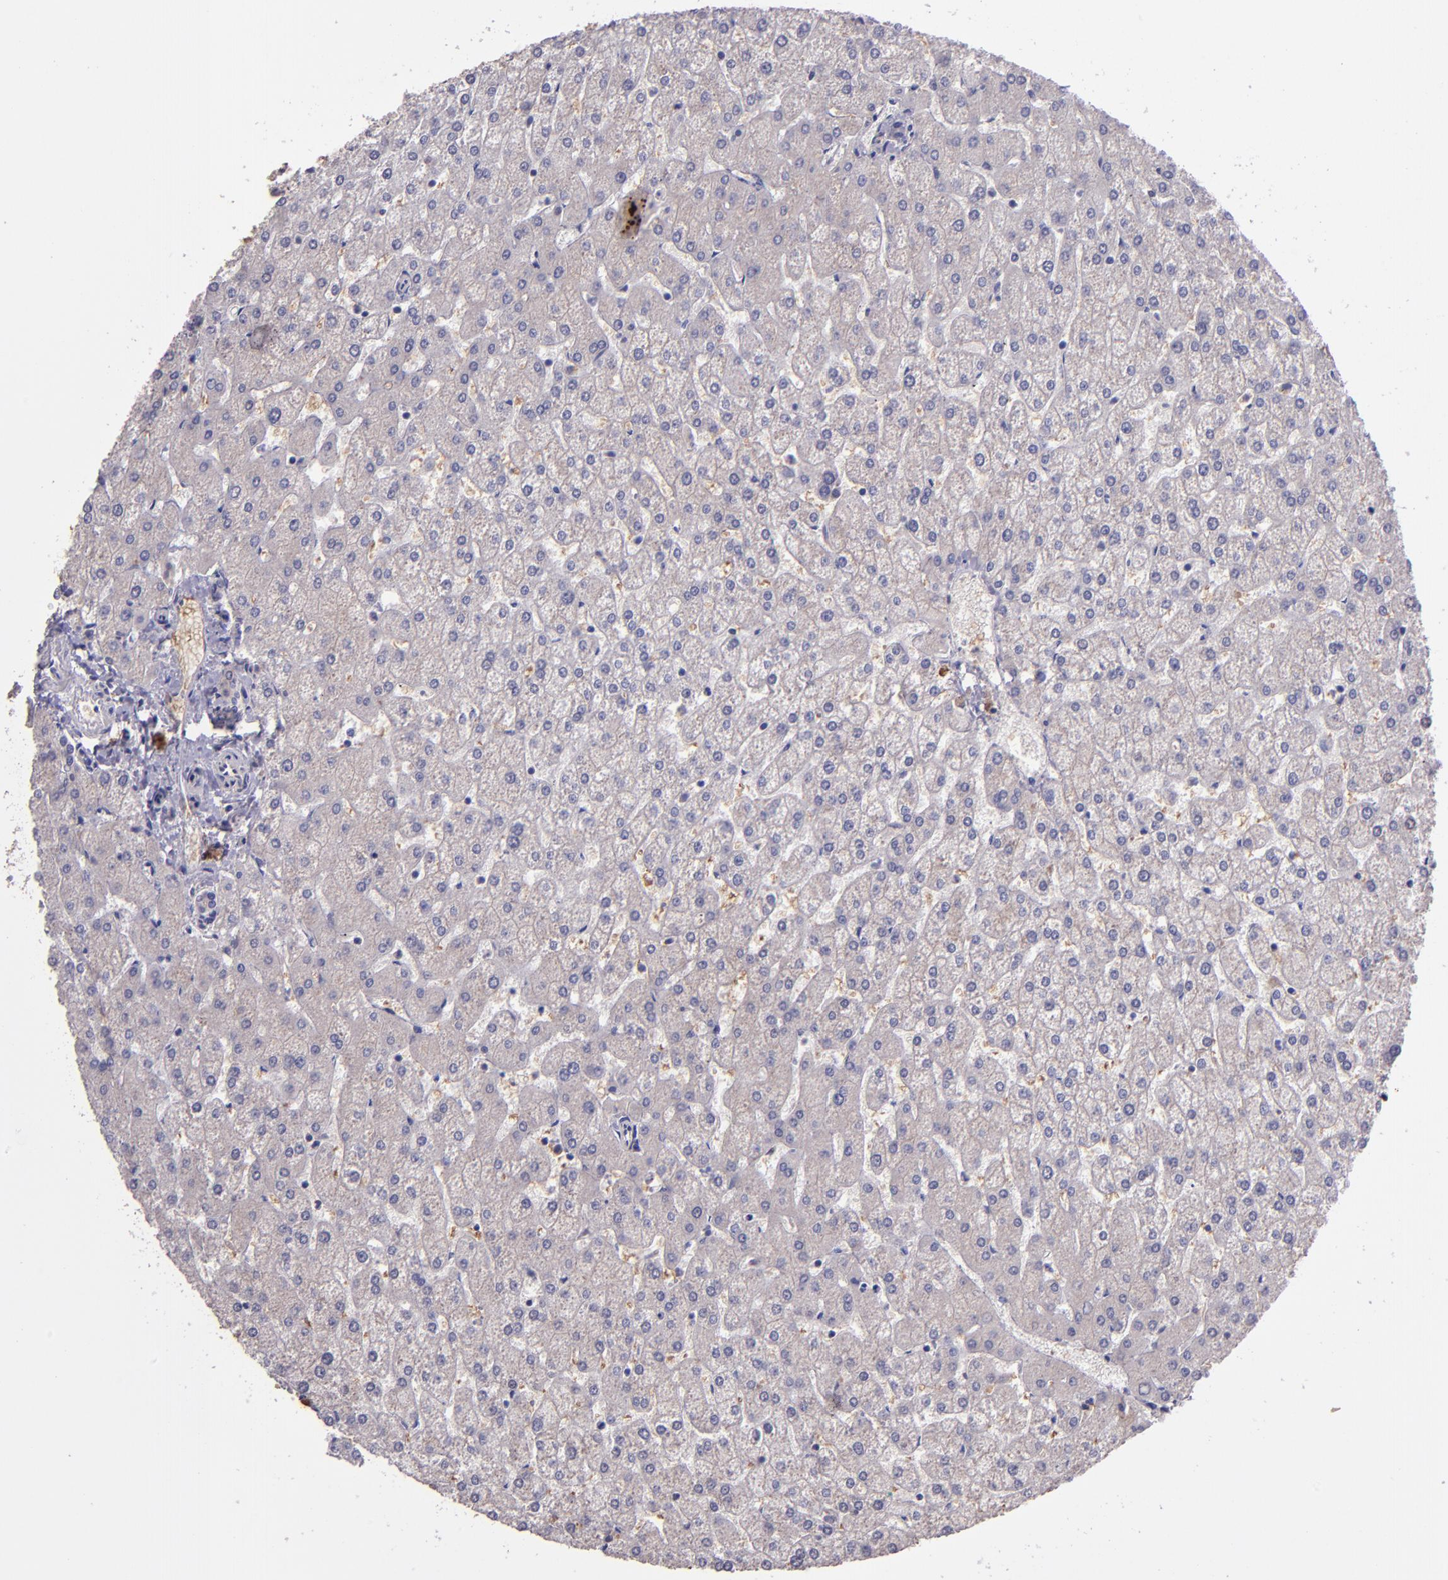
{"staining": {"intensity": "negative", "quantity": "none", "location": "none"}, "tissue": "liver", "cell_type": "Cholangiocytes", "image_type": "normal", "snomed": [{"axis": "morphology", "description": "Normal tissue, NOS"}, {"axis": "topography", "description": "Liver"}], "caption": "DAB immunohistochemical staining of normal human liver shows no significant positivity in cholangiocytes.", "gene": "USP51", "patient": {"sex": "female", "age": 32}}